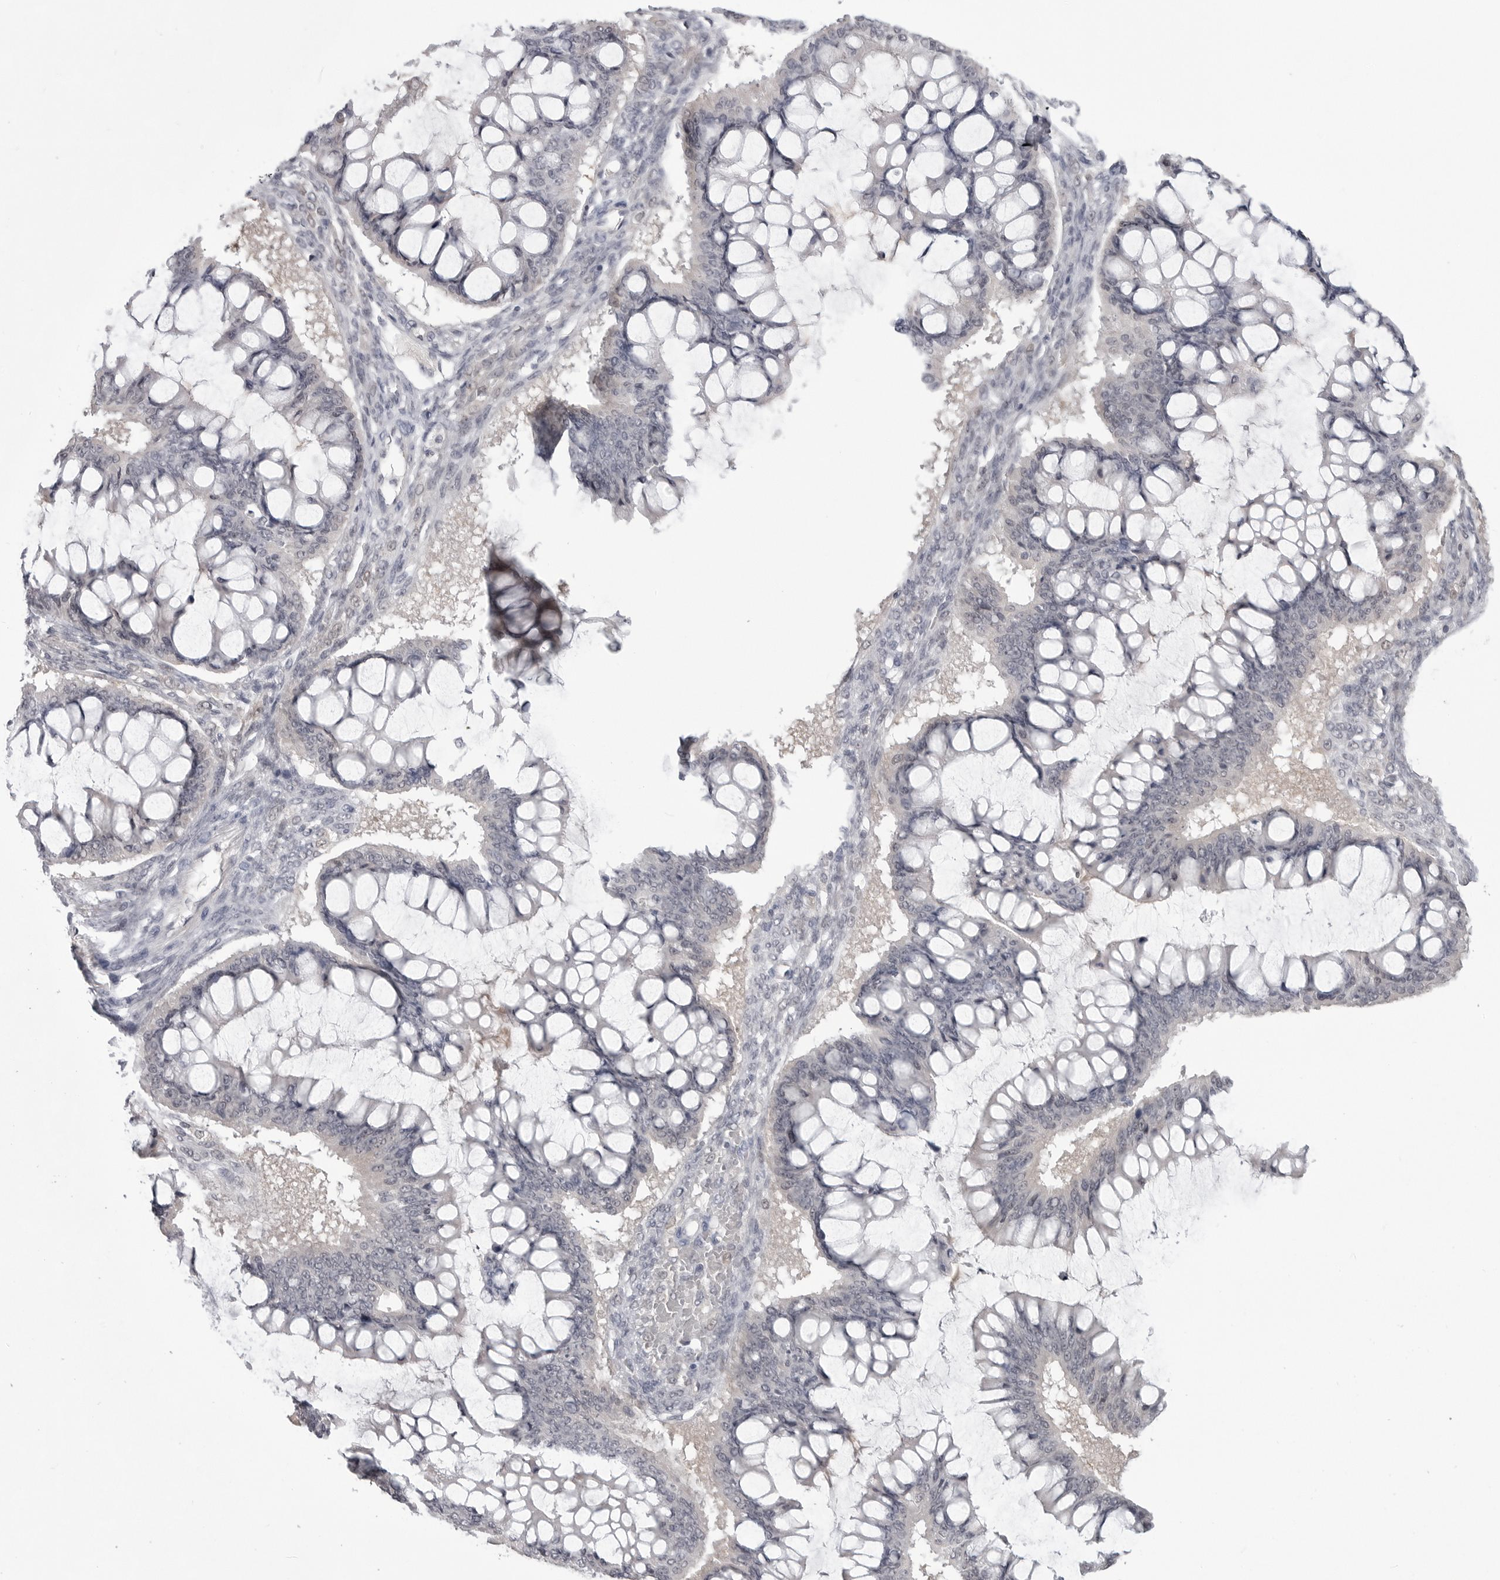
{"staining": {"intensity": "negative", "quantity": "none", "location": "none"}, "tissue": "ovarian cancer", "cell_type": "Tumor cells", "image_type": "cancer", "snomed": [{"axis": "morphology", "description": "Cystadenocarcinoma, mucinous, NOS"}, {"axis": "topography", "description": "Ovary"}], "caption": "This is a histopathology image of immunohistochemistry (IHC) staining of ovarian cancer, which shows no expression in tumor cells.", "gene": "PNPO", "patient": {"sex": "female", "age": 73}}